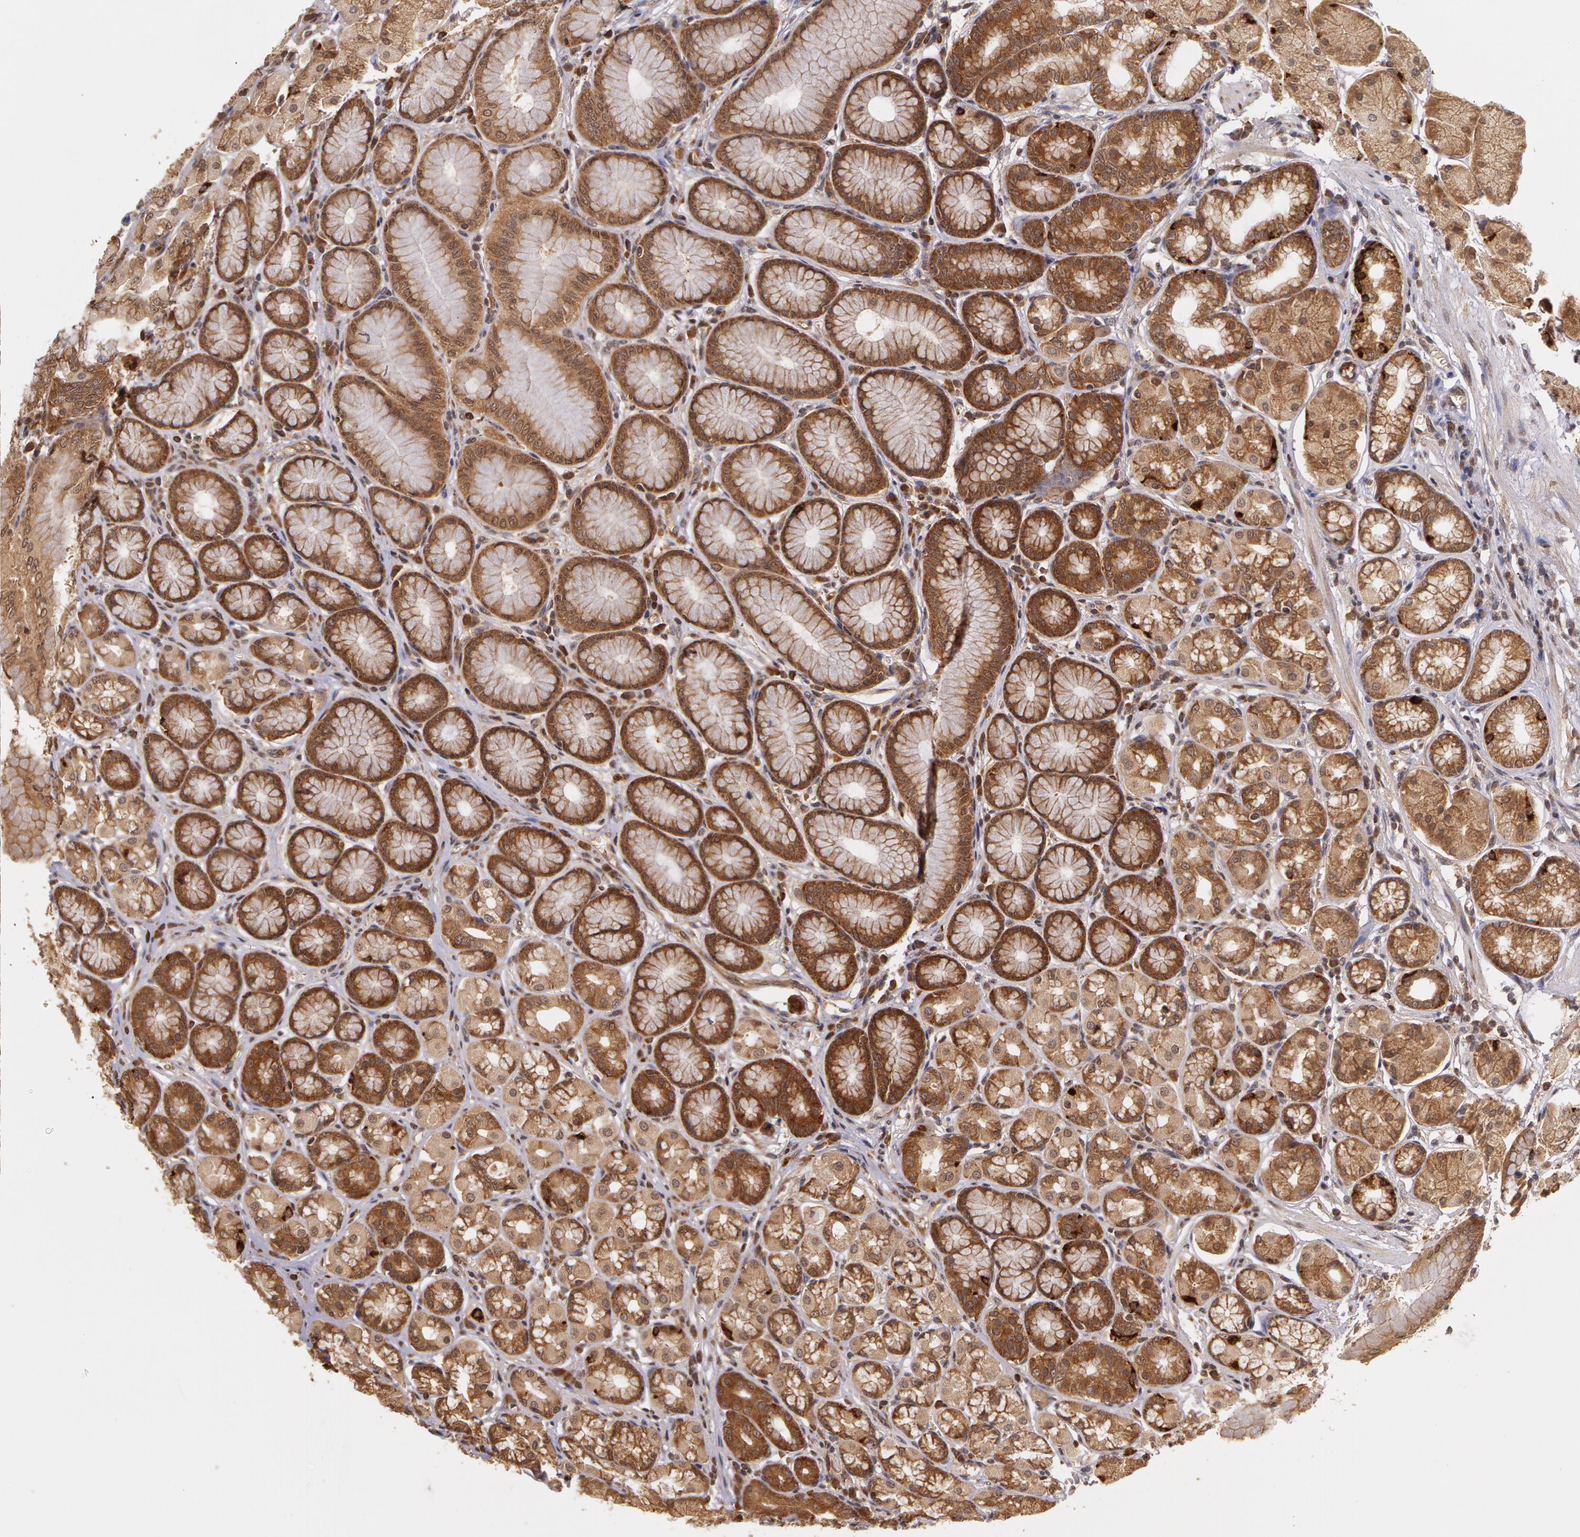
{"staining": {"intensity": "strong", "quantity": ">75%", "location": "cytoplasmic/membranous"}, "tissue": "stomach", "cell_type": "Glandular cells", "image_type": "normal", "snomed": [{"axis": "morphology", "description": "Normal tissue, NOS"}, {"axis": "topography", "description": "Stomach"}, {"axis": "topography", "description": "Stomach, lower"}], "caption": "Brown immunohistochemical staining in benign stomach reveals strong cytoplasmic/membranous staining in approximately >75% of glandular cells. (DAB = brown stain, brightfield microscopy at high magnification).", "gene": "ASCC2", "patient": {"sex": "male", "age": 76}}